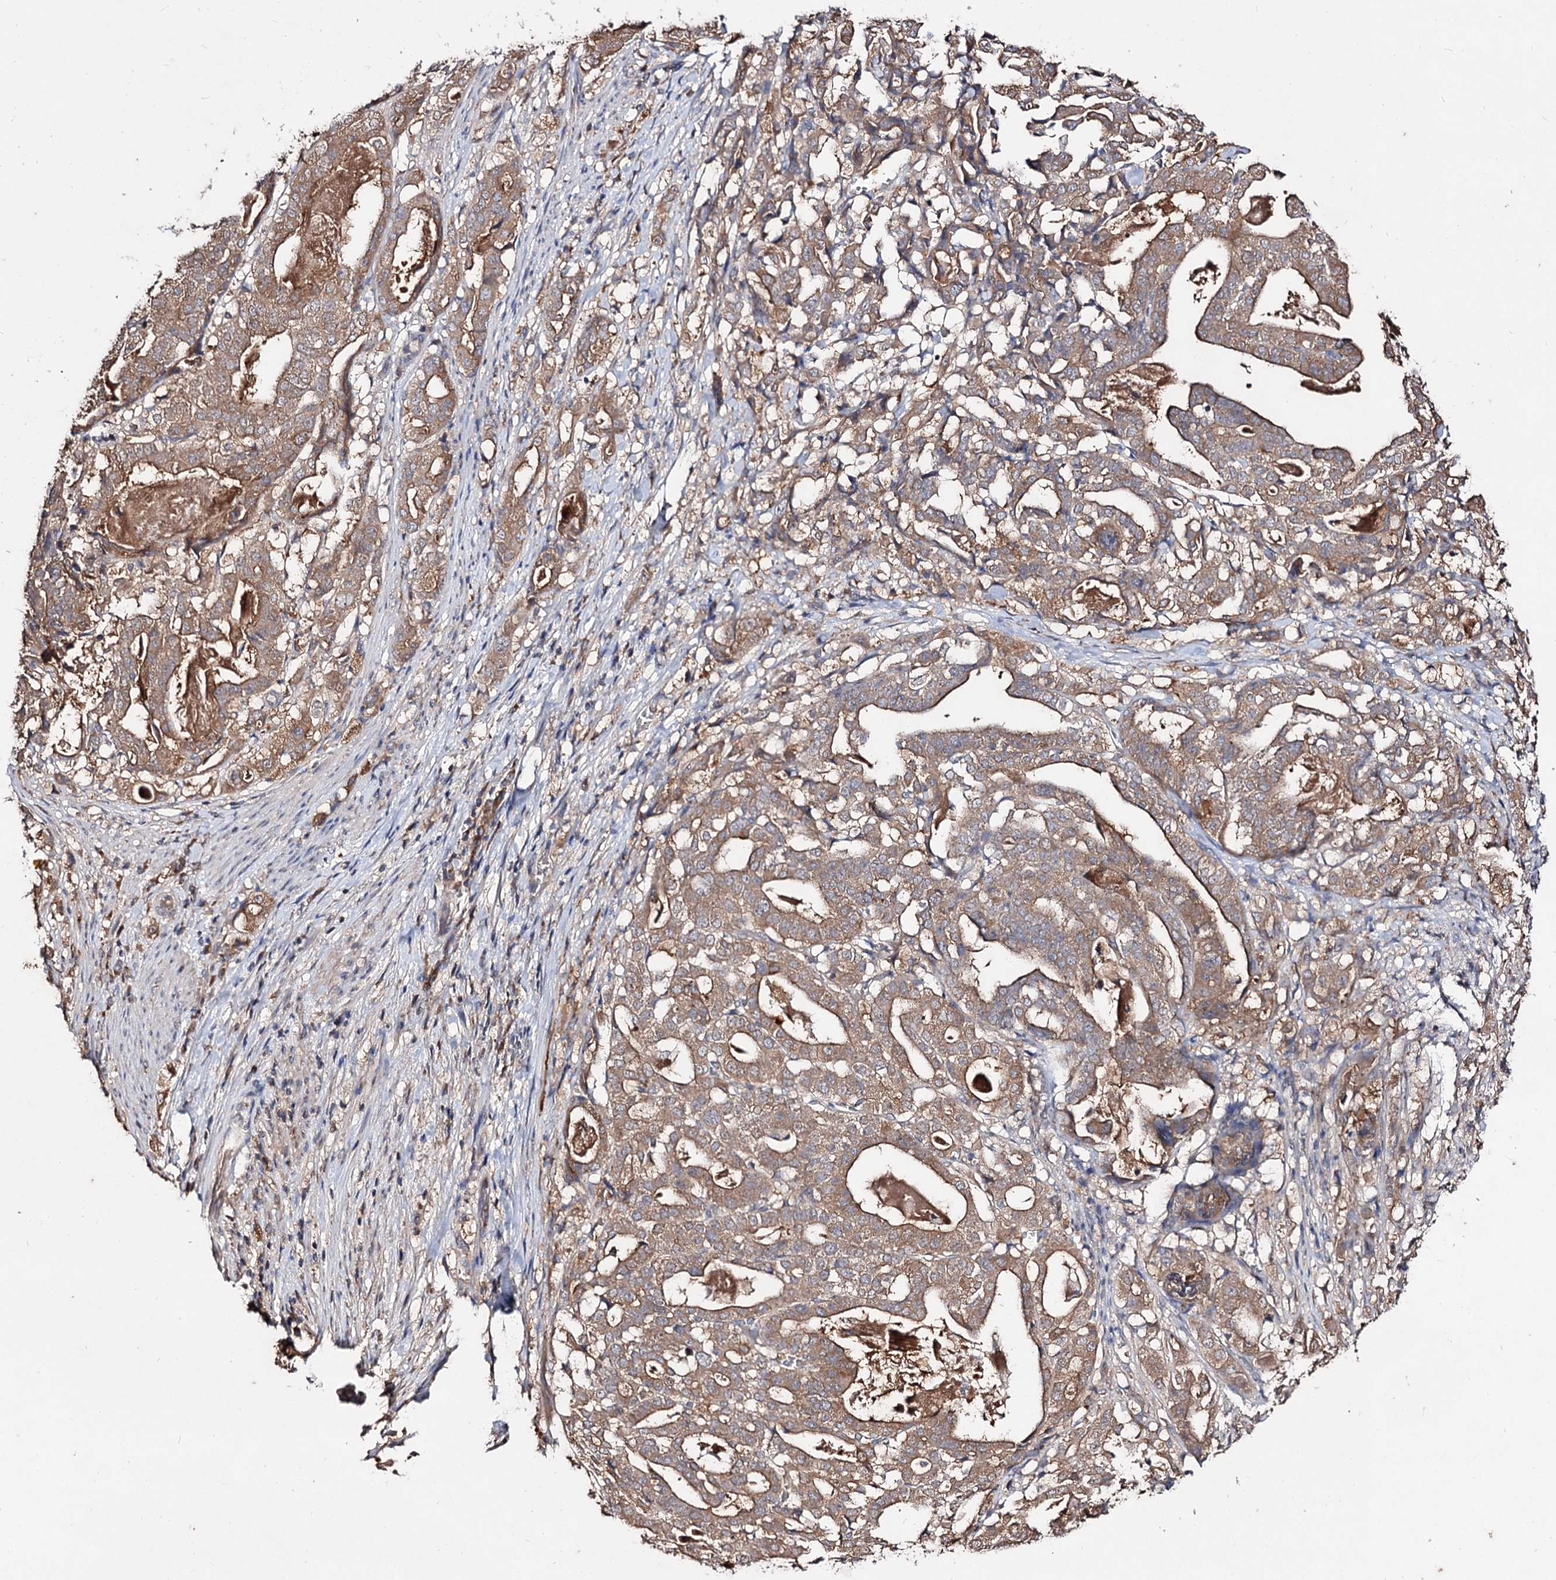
{"staining": {"intensity": "moderate", "quantity": ">75%", "location": "cytoplasmic/membranous"}, "tissue": "stomach cancer", "cell_type": "Tumor cells", "image_type": "cancer", "snomed": [{"axis": "morphology", "description": "Adenocarcinoma, NOS"}, {"axis": "topography", "description": "Stomach"}], "caption": "Human stomach adenocarcinoma stained for a protein (brown) exhibits moderate cytoplasmic/membranous positive expression in about >75% of tumor cells.", "gene": "ARFIP2", "patient": {"sex": "male", "age": 48}}